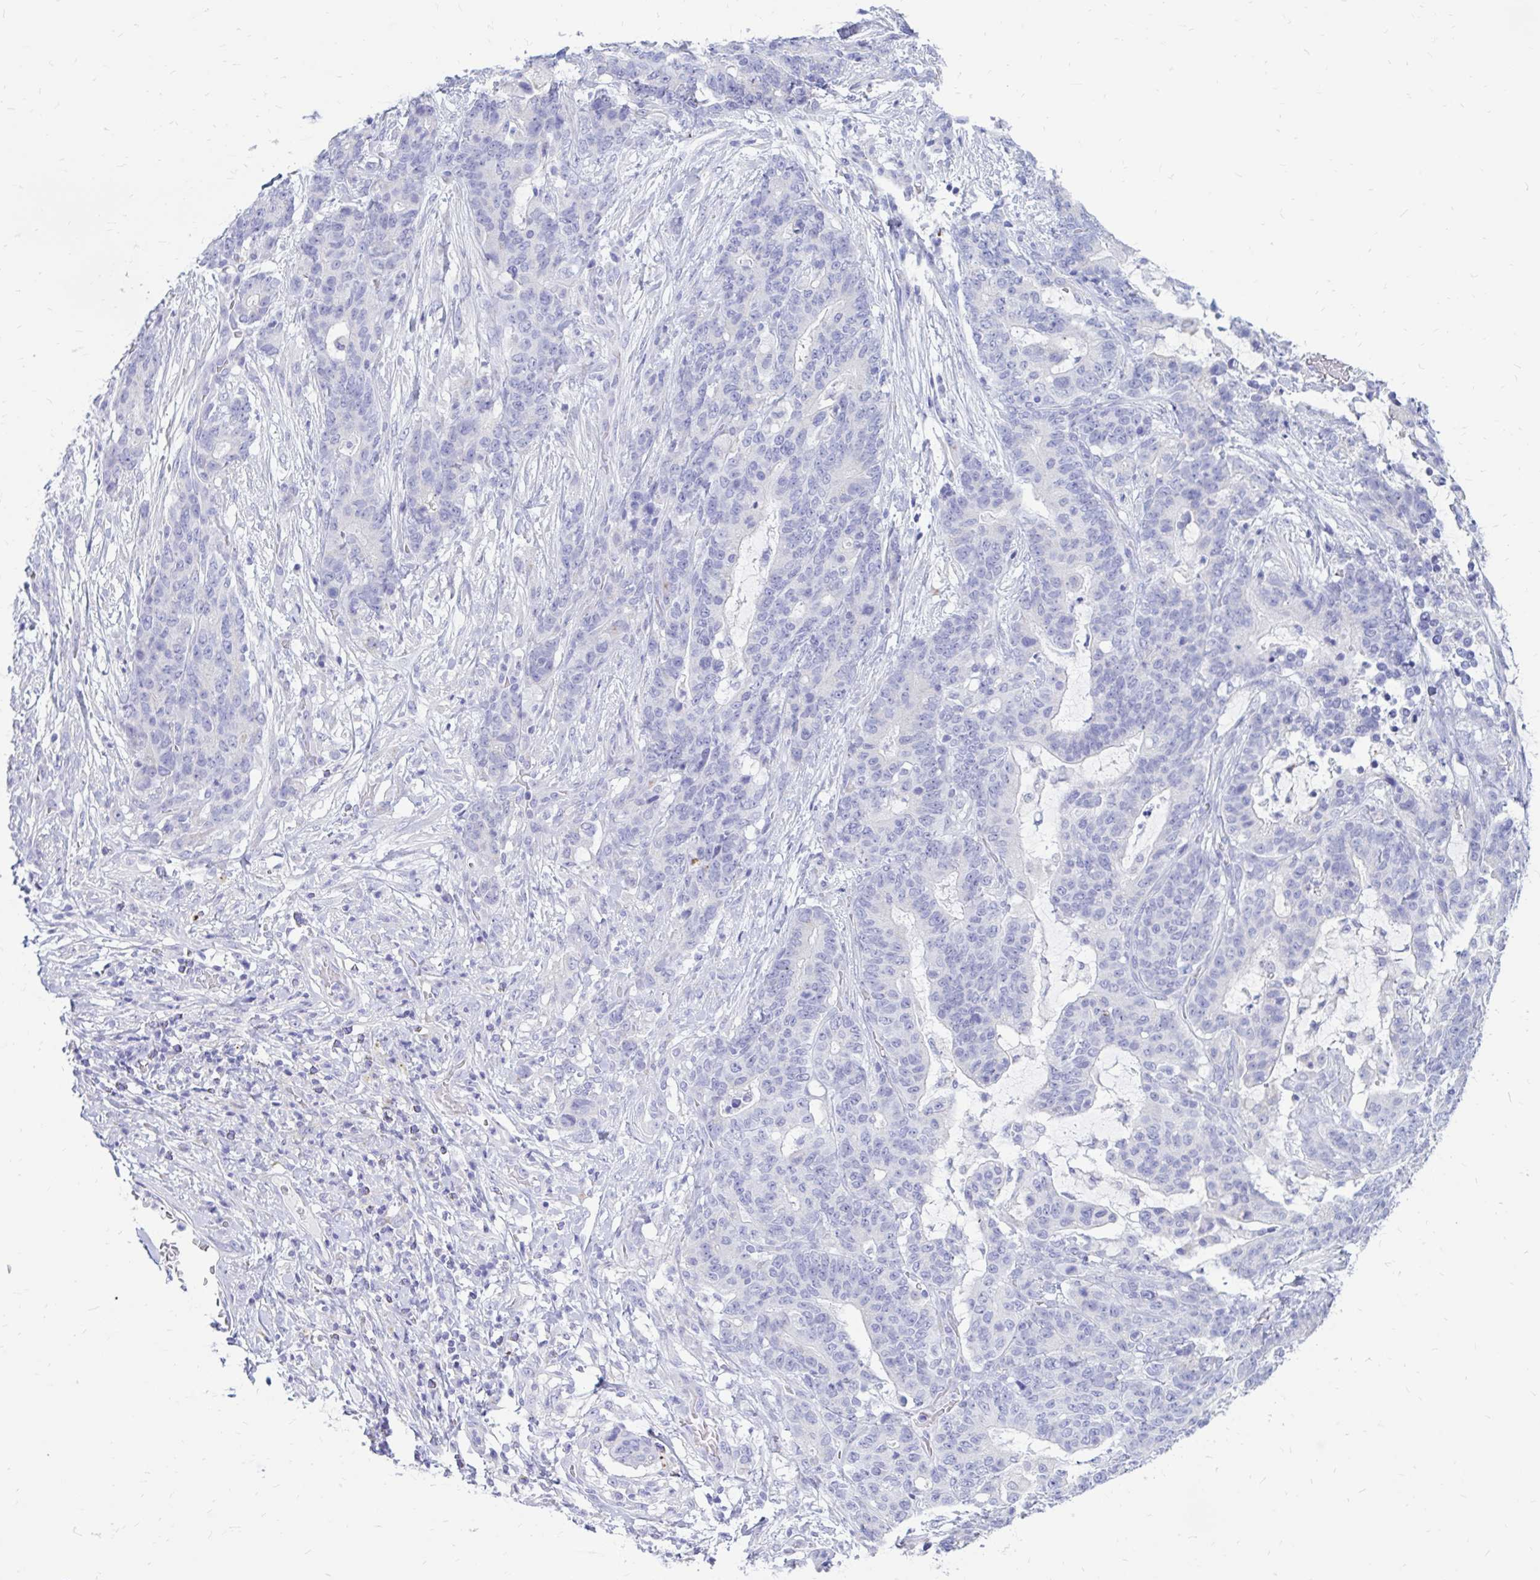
{"staining": {"intensity": "negative", "quantity": "none", "location": "none"}, "tissue": "stomach cancer", "cell_type": "Tumor cells", "image_type": "cancer", "snomed": [{"axis": "morphology", "description": "Normal tissue, NOS"}, {"axis": "morphology", "description": "Adenocarcinoma, NOS"}, {"axis": "topography", "description": "Stomach"}], "caption": "Immunohistochemistry (IHC) of stomach adenocarcinoma displays no positivity in tumor cells.", "gene": "IGSF5", "patient": {"sex": "female", "age": 64}}